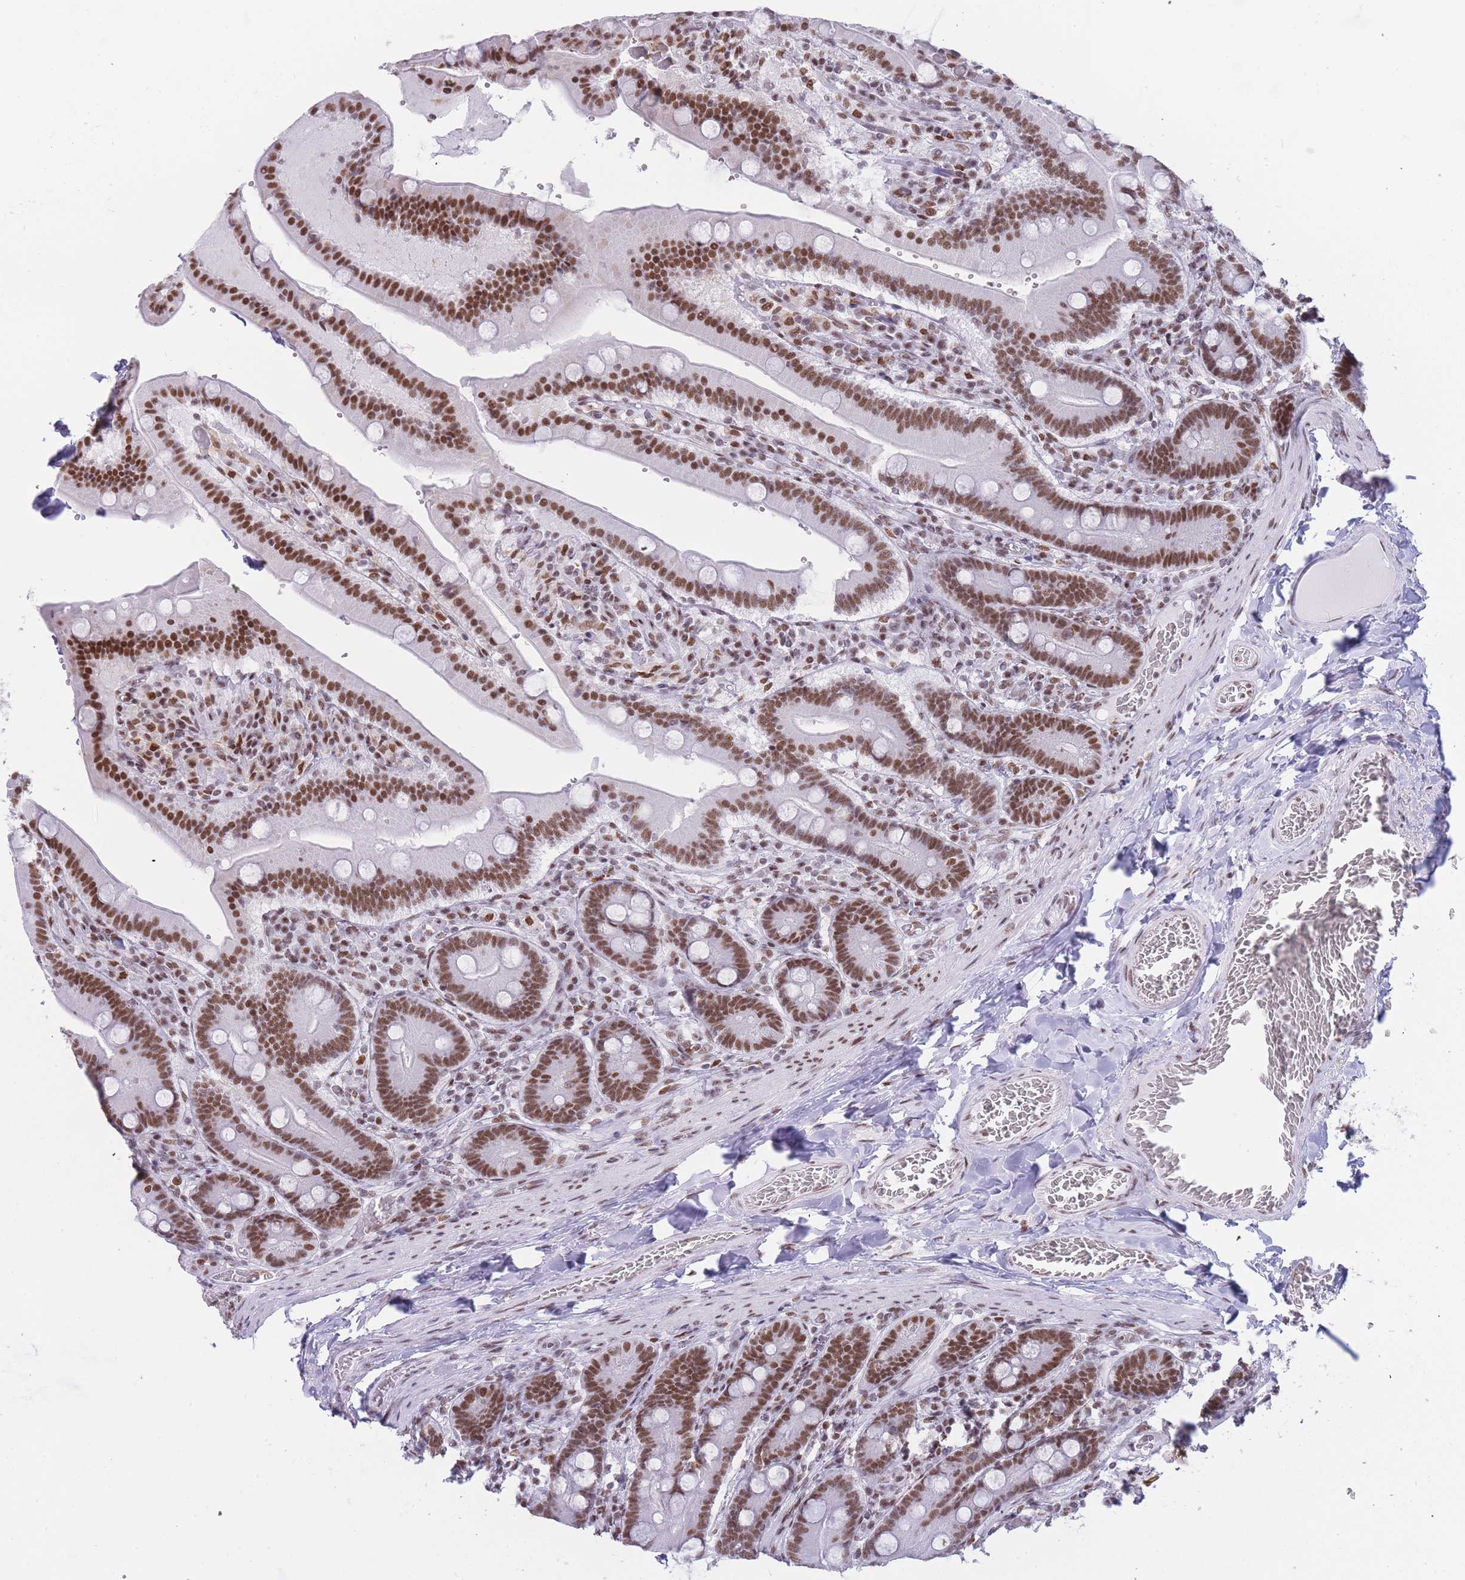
{"staining": {"intensity": "moderate", "quantity": ">75%", "location": "nuclear"}, "tissue": "duodenum", "cell_type": "Glandular cells", "image_type": "normal", "snomed": [{"axis": "morphology", "description": "Normal tissue, NOS"}, {"axis": "topography", "description": "Duodenum"}], "caption": "Moderate nuclear positivity for a protein is identified in about >75% of glandular cells of normal duodenum using immunohistochemistry.", "gene": "HNRNPUL1", "patient": {"sex": "female", "age": 62}}